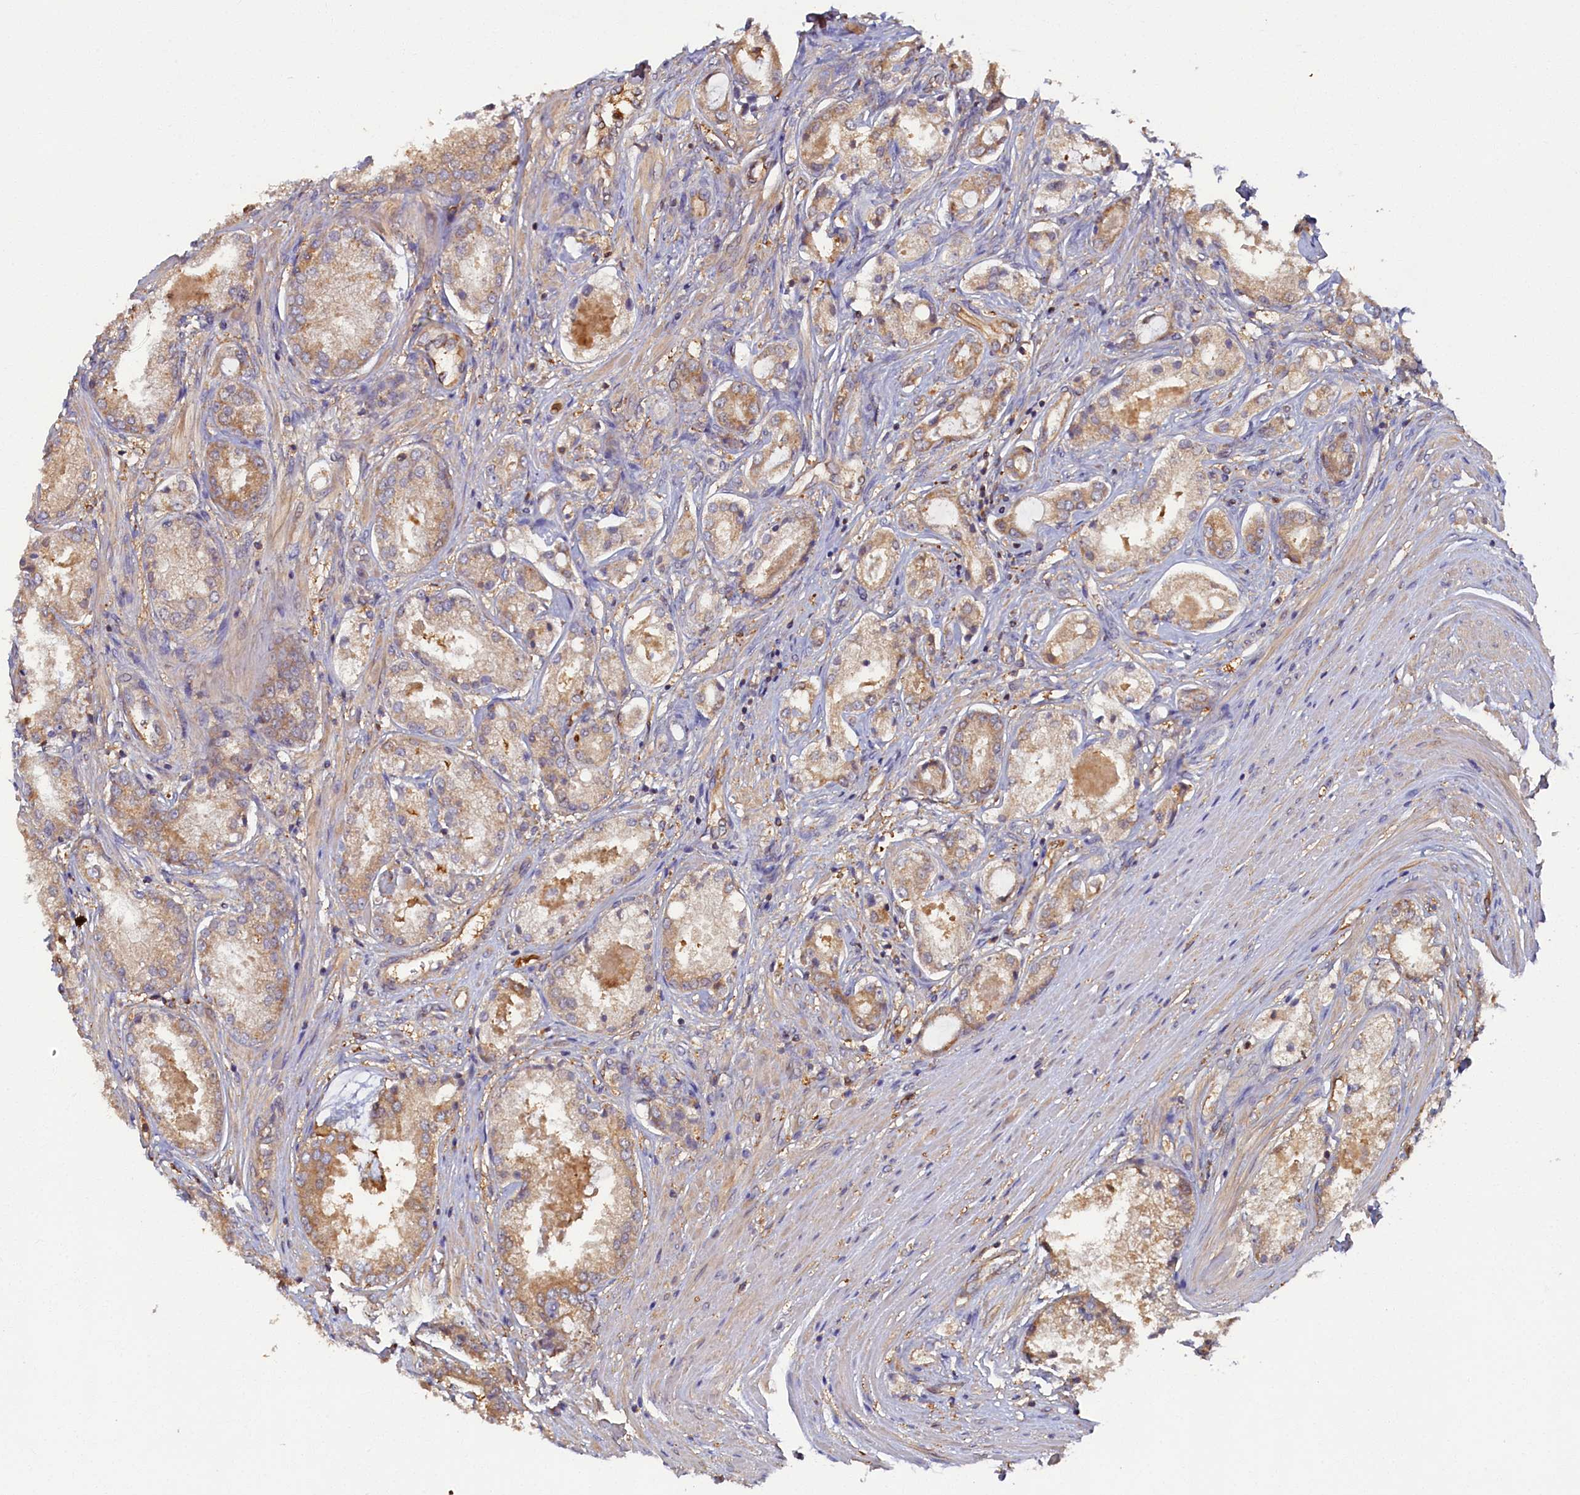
{"staining": {"intensity": "weak", "quantity": ">75%", "location": "cytoplasmic/membranous"}, "tissue": "prostate cancer", "cell_type": "Tumor cells", "image_type": "cancer", "snomed": [{"axis": "morphology", "description": "Adenocarcinoma, Low grade"}, {"axis": "topography", "description": "Prostate"}], "caption": "A histopathology image showing weak cytoplasmic/membranous staining in approximately >75% of tumor cells in prostate cancer, as visualized by brown immunohistochemical staining.", "gene": "TIMM8B", "patient": {"sex": "male", "age": 68}}